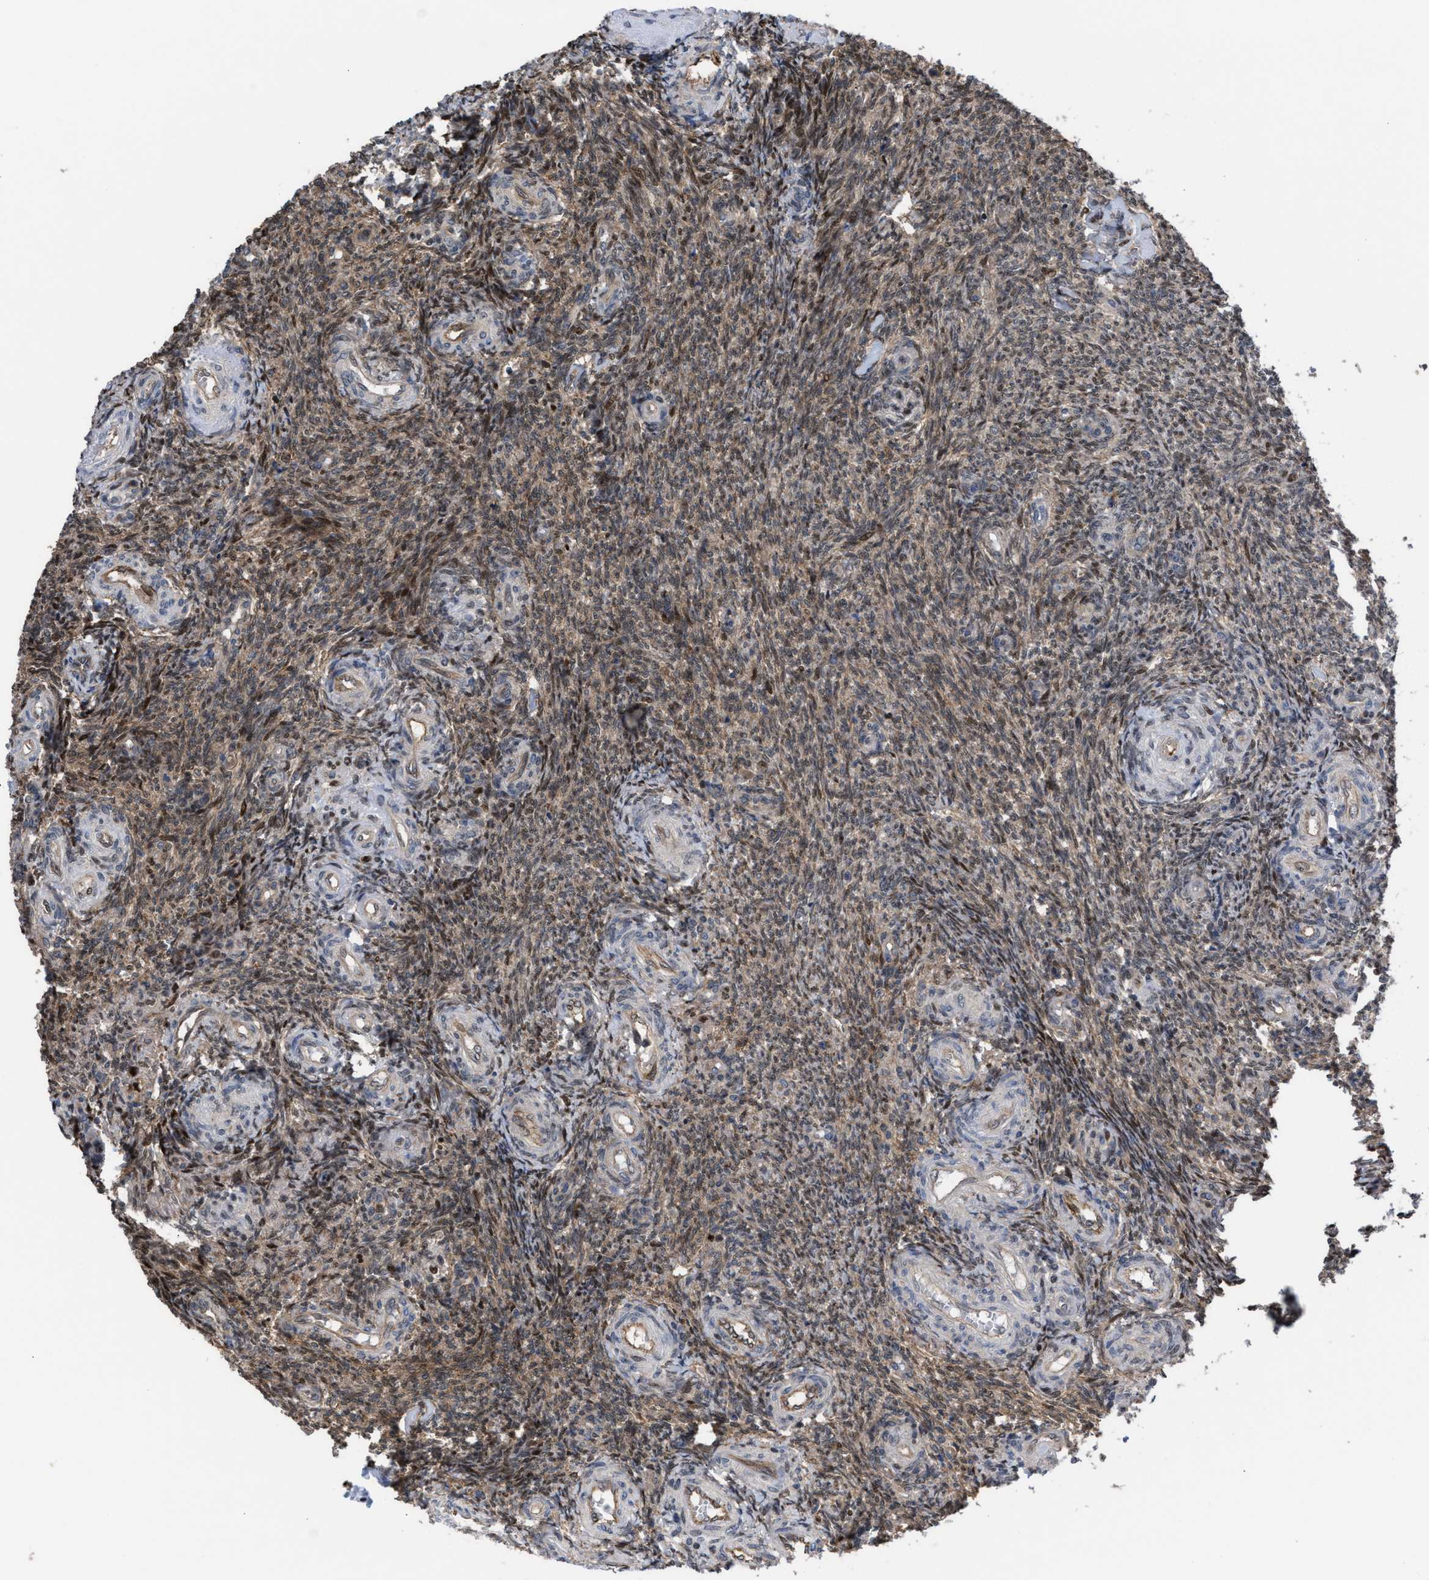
{"staining": {"intensity": "weak", "quantity": "25%-75%", "location": "cytoplasmic/membranous,nuclear"}, "tissue": "ovary", "cell_type": "Ovarian stroma cells", "image_type": "normal", "snomed": [{"axis": "morphology", "description": "Normal tissue, NOS"}, {"axis": "topography", "description": "Ovary"}], "caption": "Protein staining exhibits weak cytoplasmic/membranous,nuclear staining in about 25%-75% of ovarian stroma cells in normal ovary.", "gene": "TP53BP2", "patient": {"sex": "female", "age": 41}}